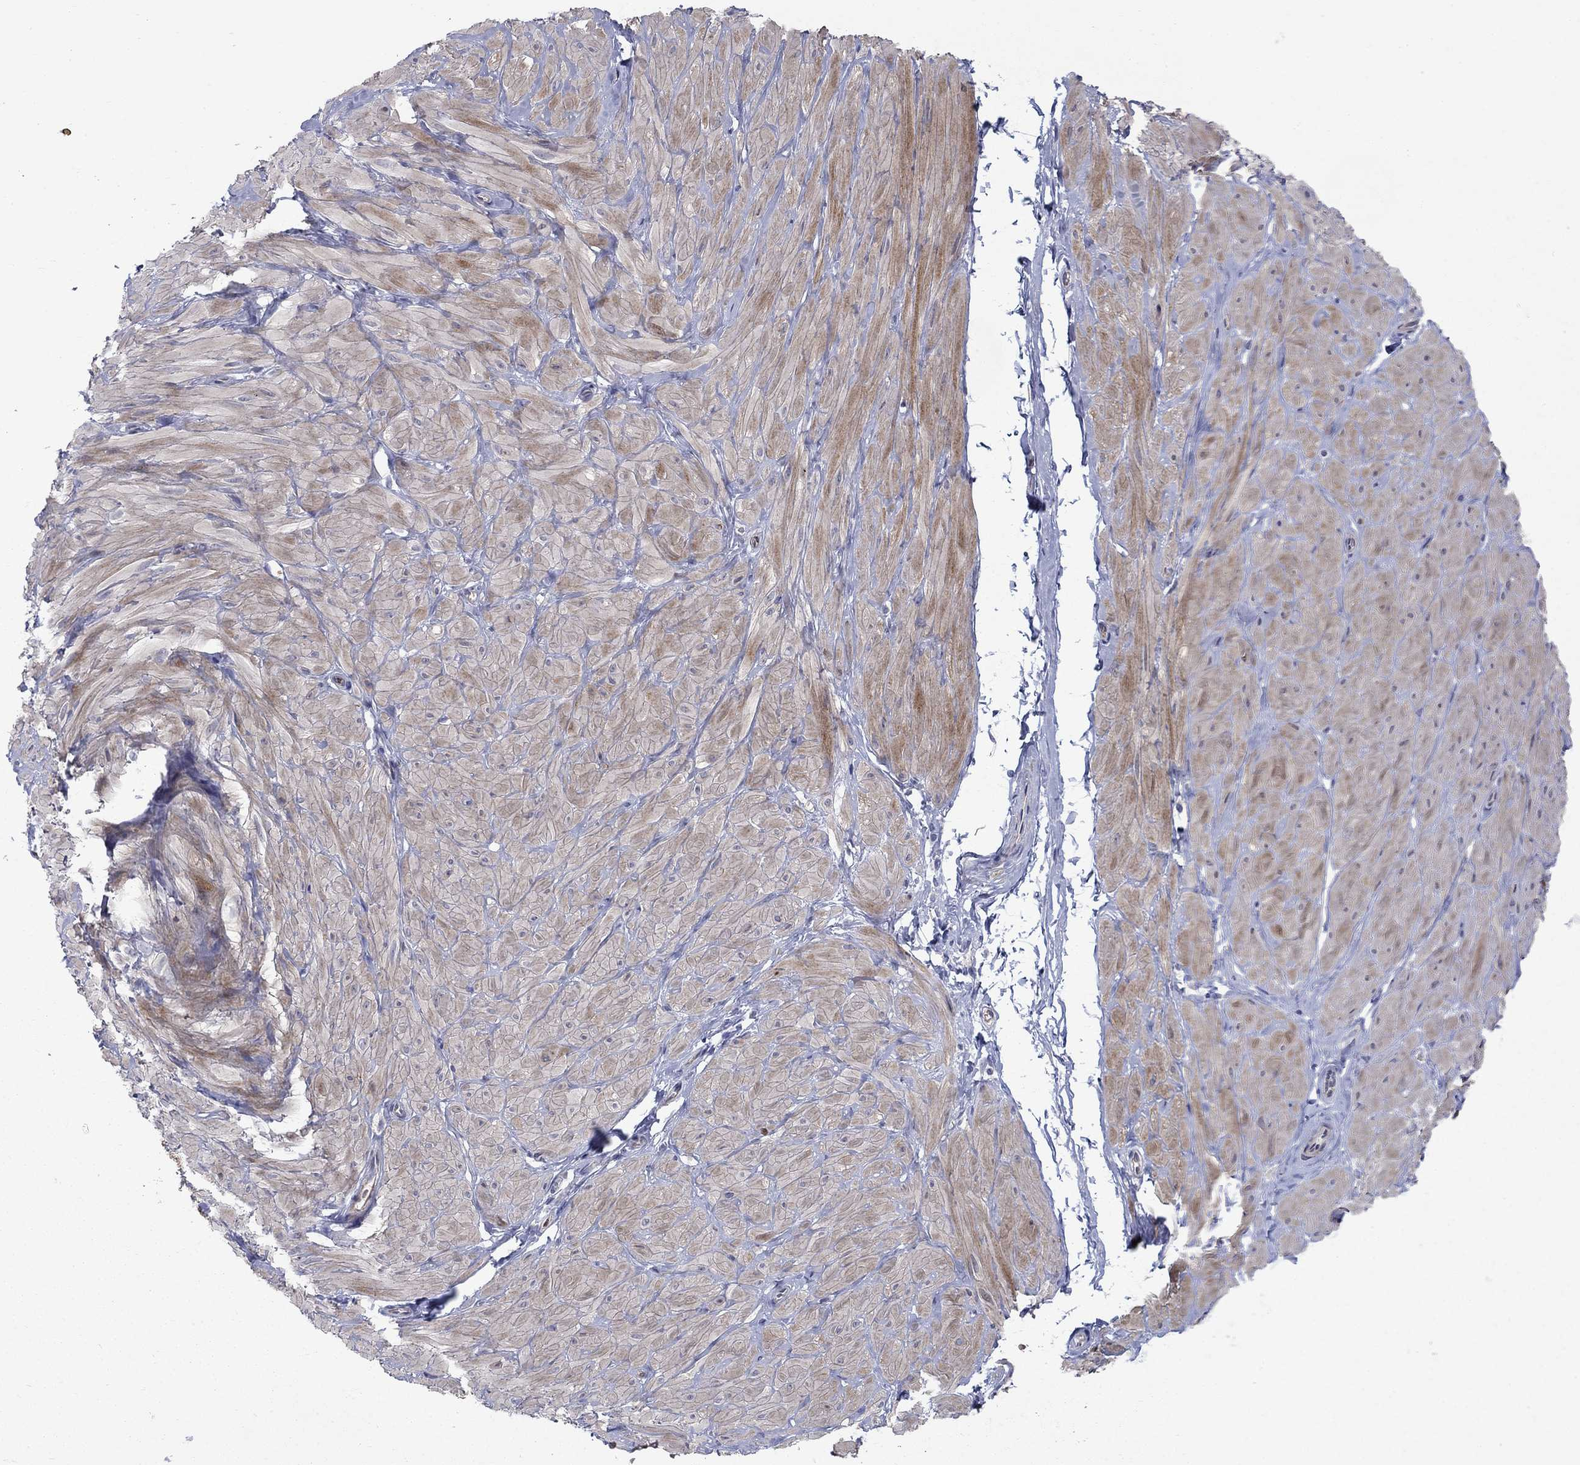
{"staining": {"intensity": "negative", "quantity": "none", "location": "none"}, "tissue": "adipose tissue", "cell_type": "Adipocytes", "image_type": "normal", "snomed": [{"axis": "morphology", "description": "Normal tissue, NOS"}, {"axis": "topography", "description": "Smooth muscle"}, {"axis": "topography", "description": "Peripheral nerve tissue"}], "caption": "Immunohistochemical staining of unremarkable human adipose tissue shows no significant staining in adipocytes.", "gene": "SLC1A1", "patient": {"sex": "male", "age": 22}}